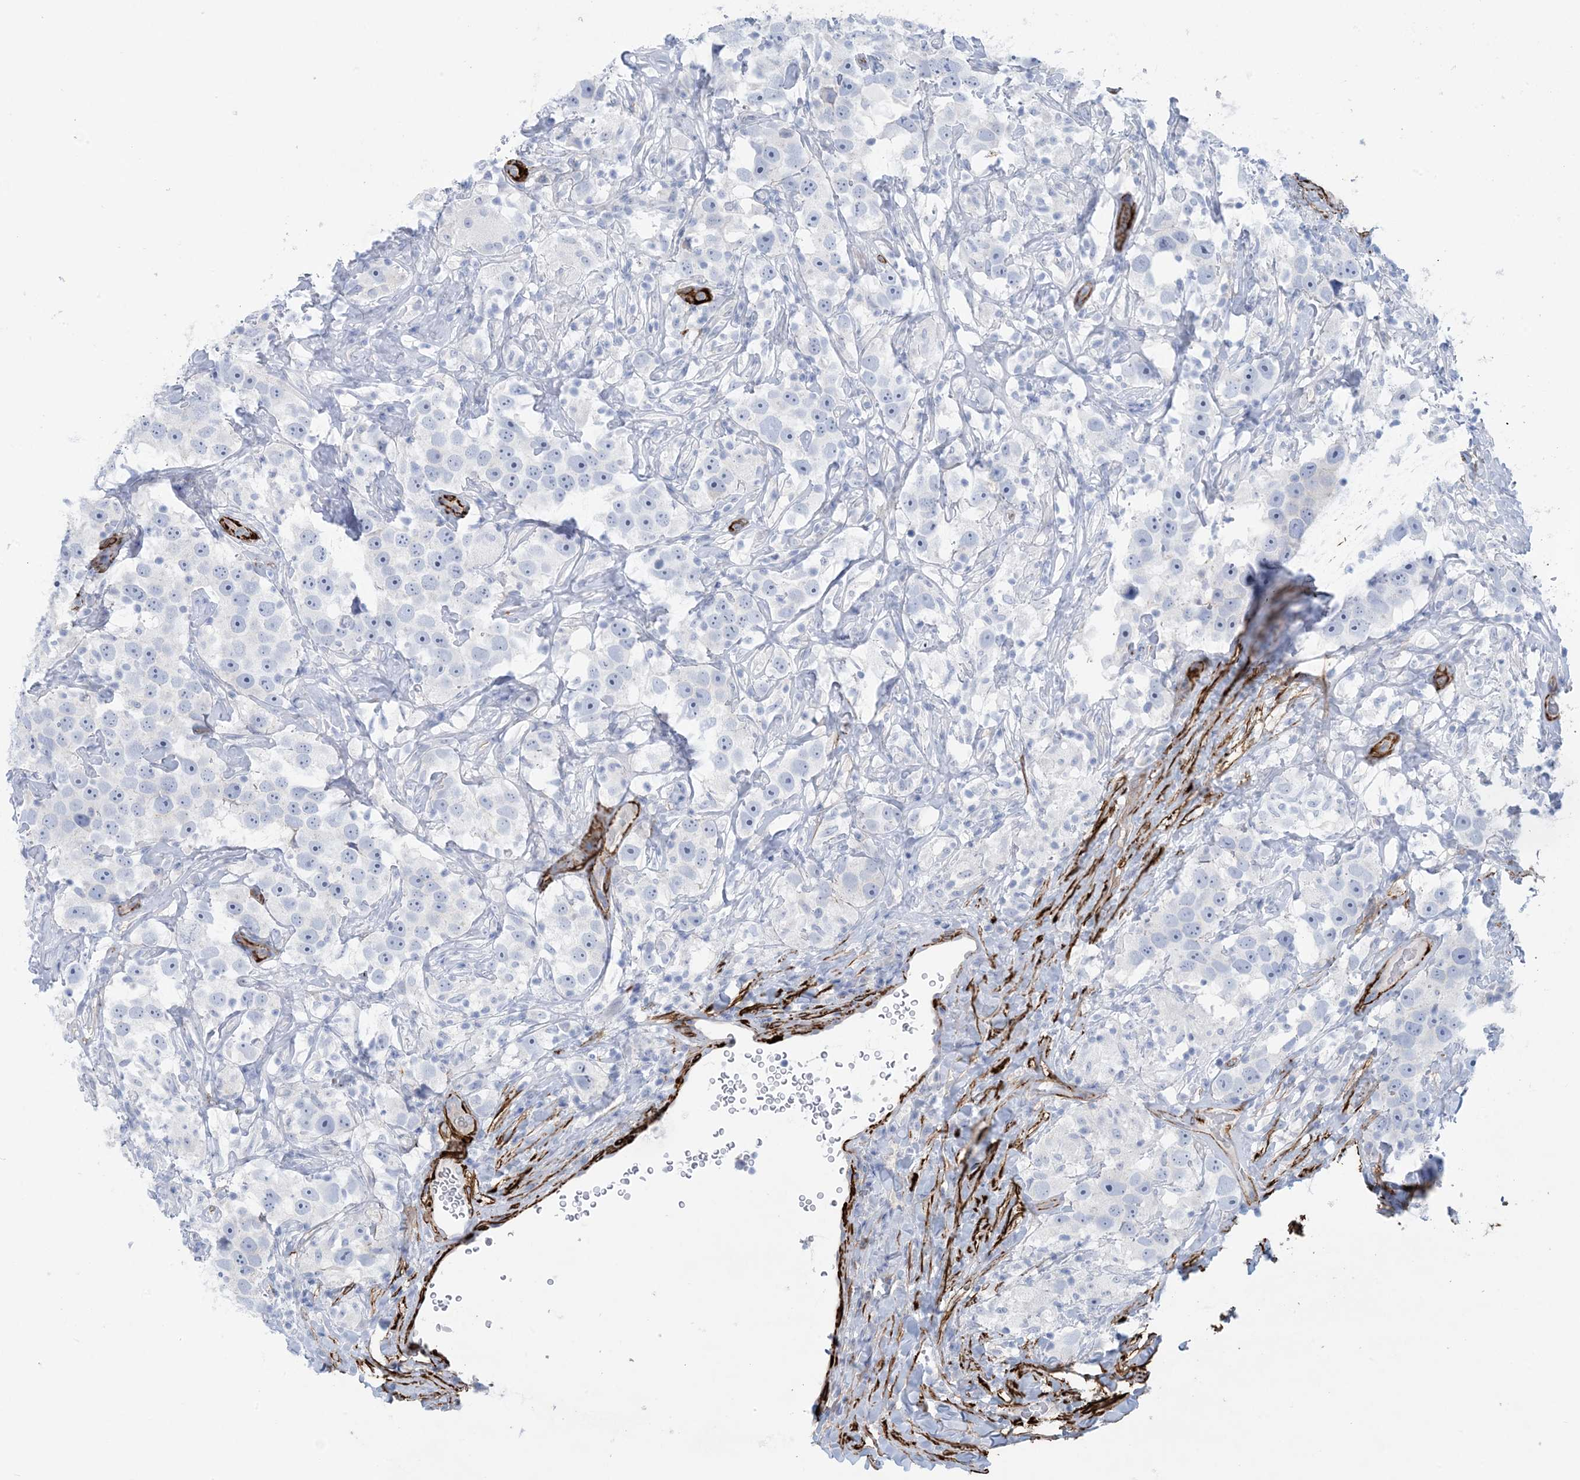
{"staining": {"intensity": "negative", "quantity": "none", "location": "none"}, "tissue": "testis cancer", "cell_type": "Tumor cells", "image_type": "cancer", "snomed": [{"axis": "morphology", "description": "Seminoma, NOS"}, {"axis": "topography", "description": "Testis"}], "caption": "An image of human seminoma (testis) is negative for staining in tumor cells.", "gene": "SHANK1", "patient": {"sex": "male", "age": 49}}